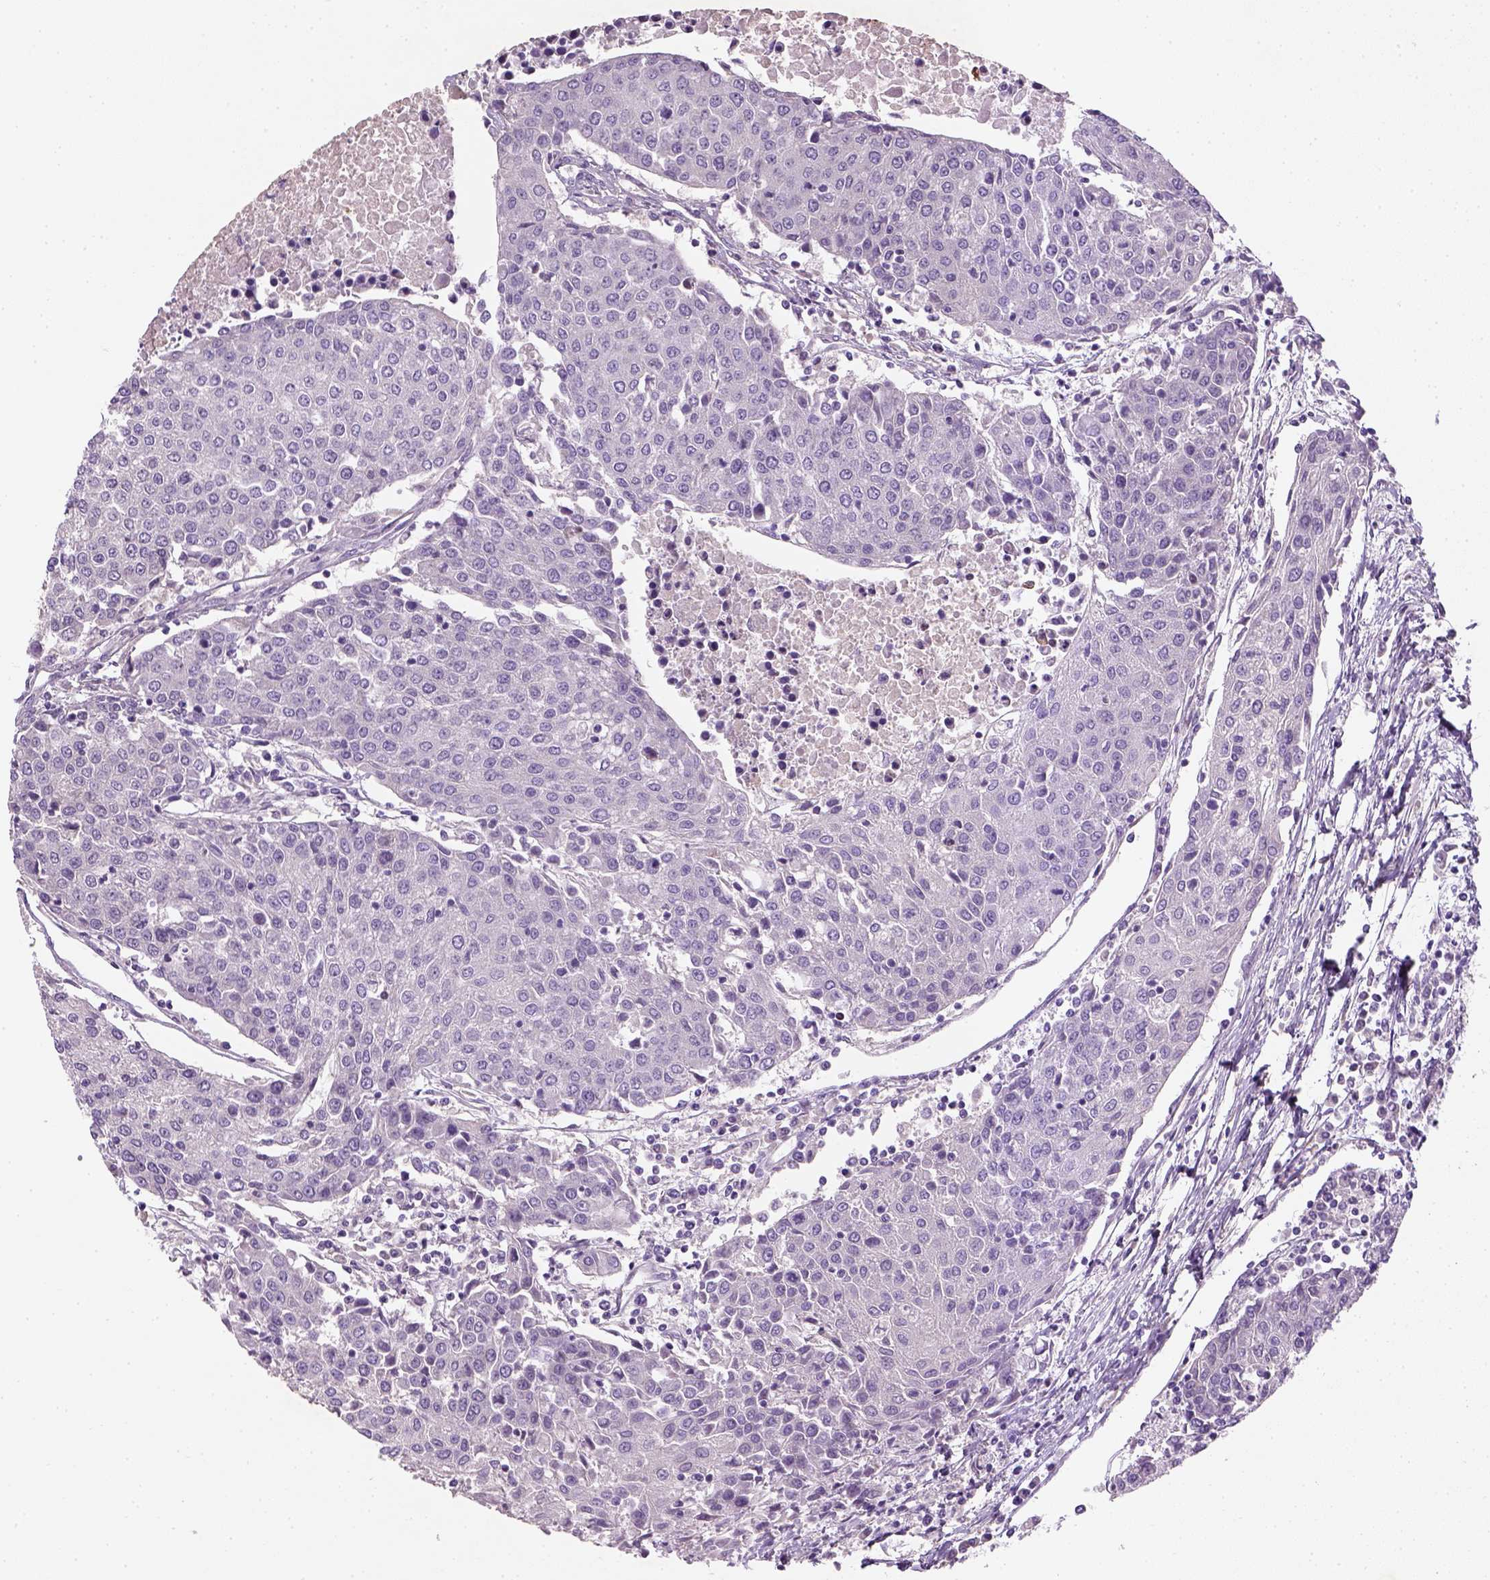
{"staining": {"intensity": "negative", "quantity": "none", "location": "none"}, "tissue": "urothelial cancer", "cell_type": "Tumor cells", "image_type": "cancer", "snomed": [{"axis": "morphology", "description": "Urothelial carcinoma, High grade"}, {"axis": "topography", "description": "Urinary bladder"}], "caption": "Immunohistochemistry image of urothelial carcinoma (high-grade) stained for a protein (brown), which demonstrates no positivity in tumor cells.", "gene": "NUDT6", "patient": {"sex": "female", "age": 85}}